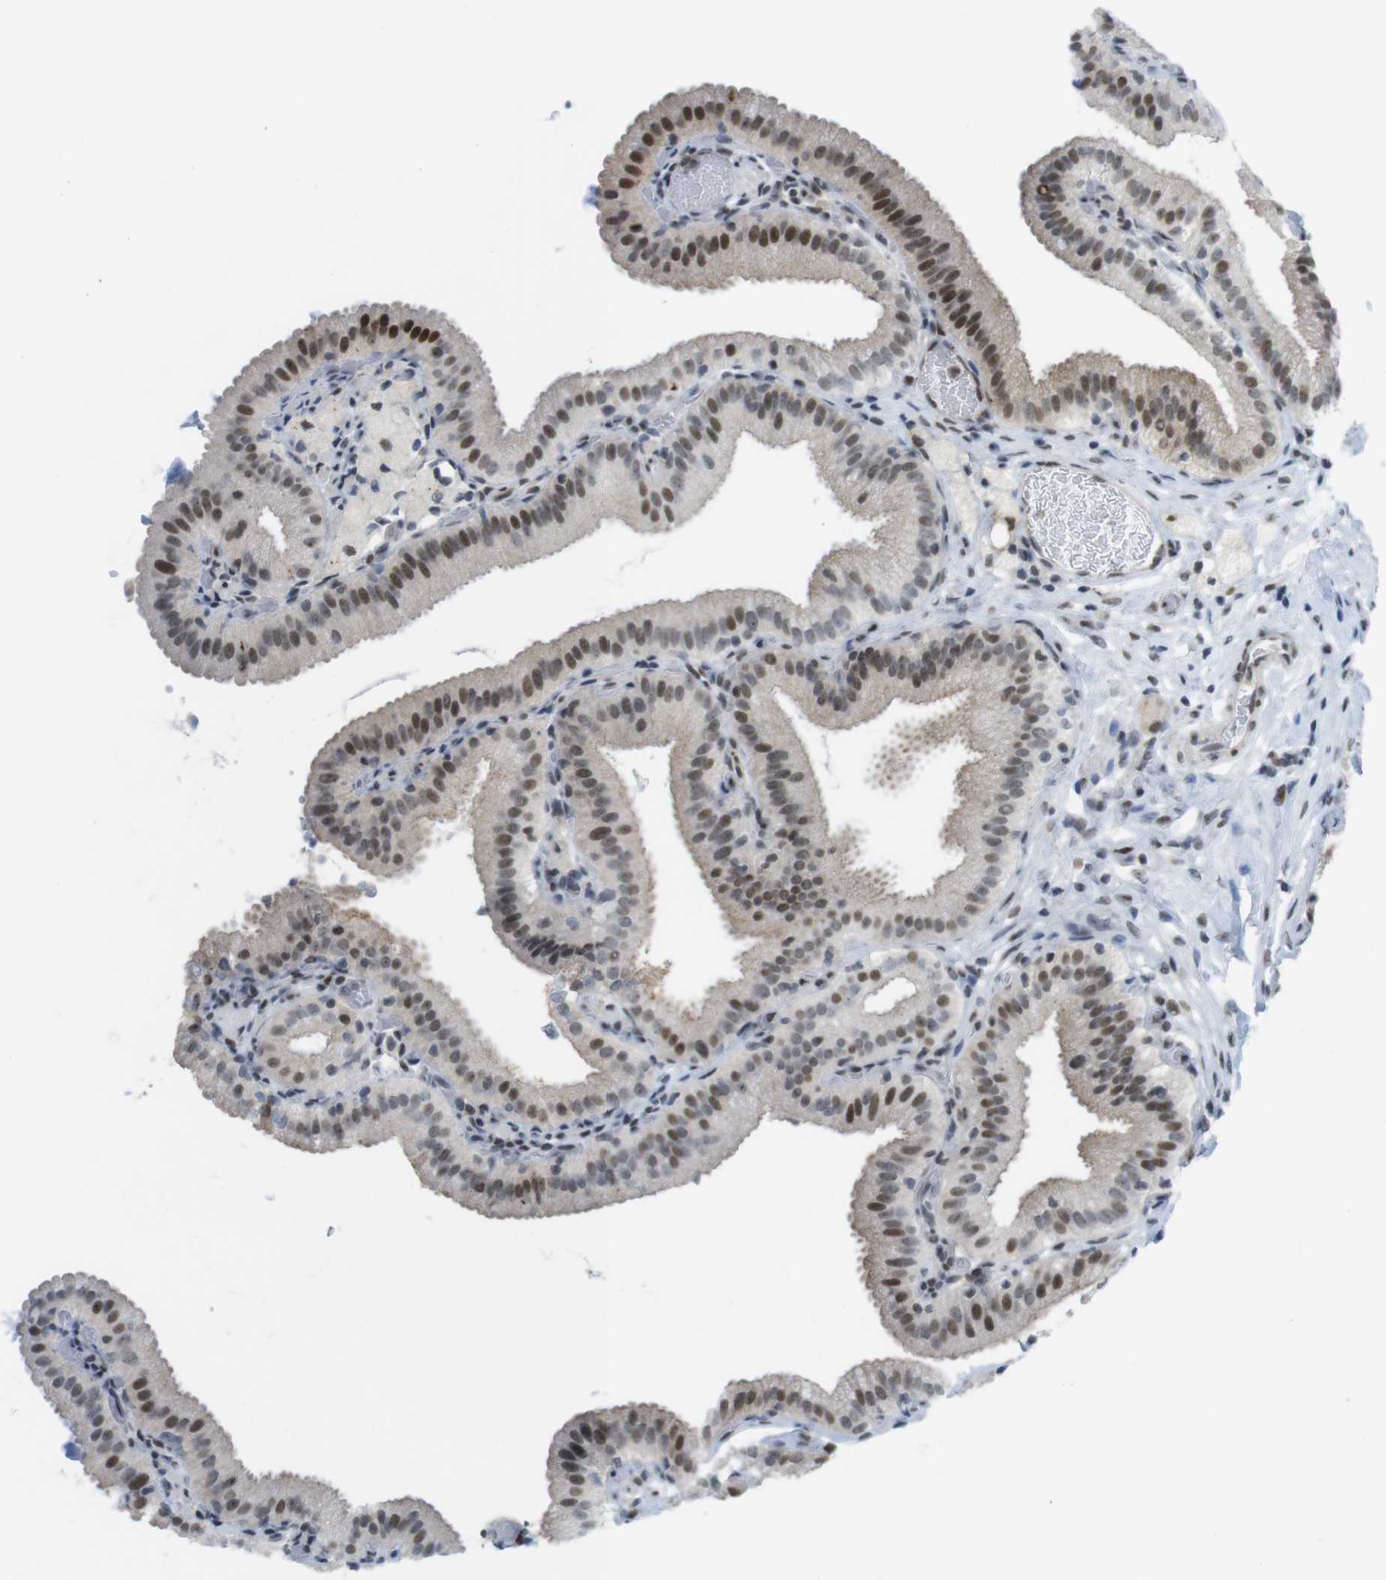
{"staining": {"intensity": "moderate", "quantity": ">75%", "location": "nuclear"}, "tissue": "gallbladder", "cell_type": "Glandular cells", "image_type": "normal", "snomed": [{"axis": "morphology", "description": "Normal tissue, NOS"}, {"axis": "topography", "description": "Gallbladder"}], "caption": "Benign gallbladder reveals moderate nuclear positivity in approximately >75% of glandular cells.", "gene": "UBB", "patient": {"sex": "male", "age": 54}}